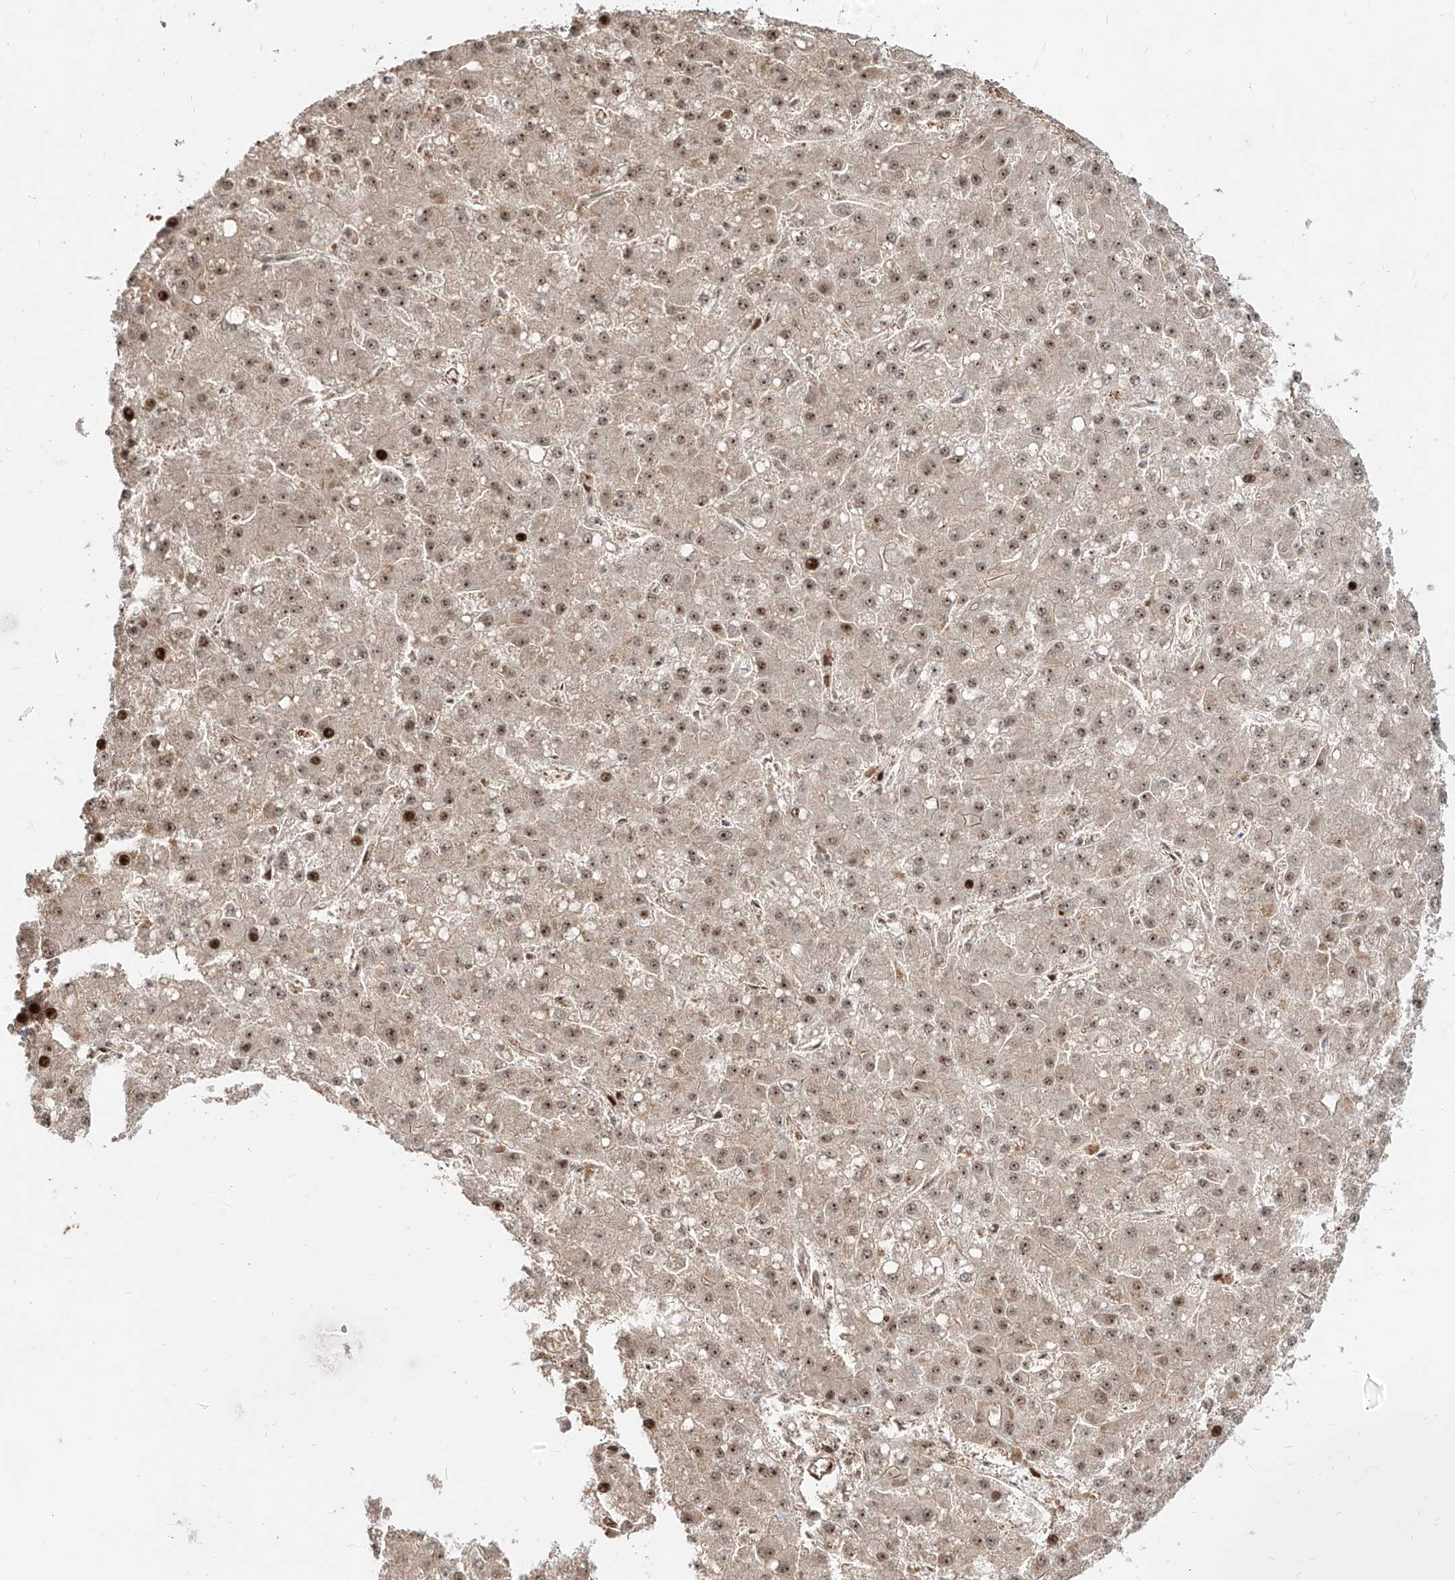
{"staining": {"intensity": "moderate", "quantity": ">75%", "location": "cytoplasmic/membranous,nuclear"}, "tissue": "liver cancer", "cell_type": "Tumor cells", "image_type": "cancer", "snomed": [{"axis": "morphology", "description": "Carcinoma, Hepatocellular, NOS"}, {"axis": "topography", "description": "Liver"}], "caption": "Protein staining displays moderate cytoplasmic/membranous and nuclear positivity in about >75% of tumor cells in liver cancer (hepatocellular carcinoma).", "gene": "ZNF710", "patient": {"sex": "male", "age": 67}}